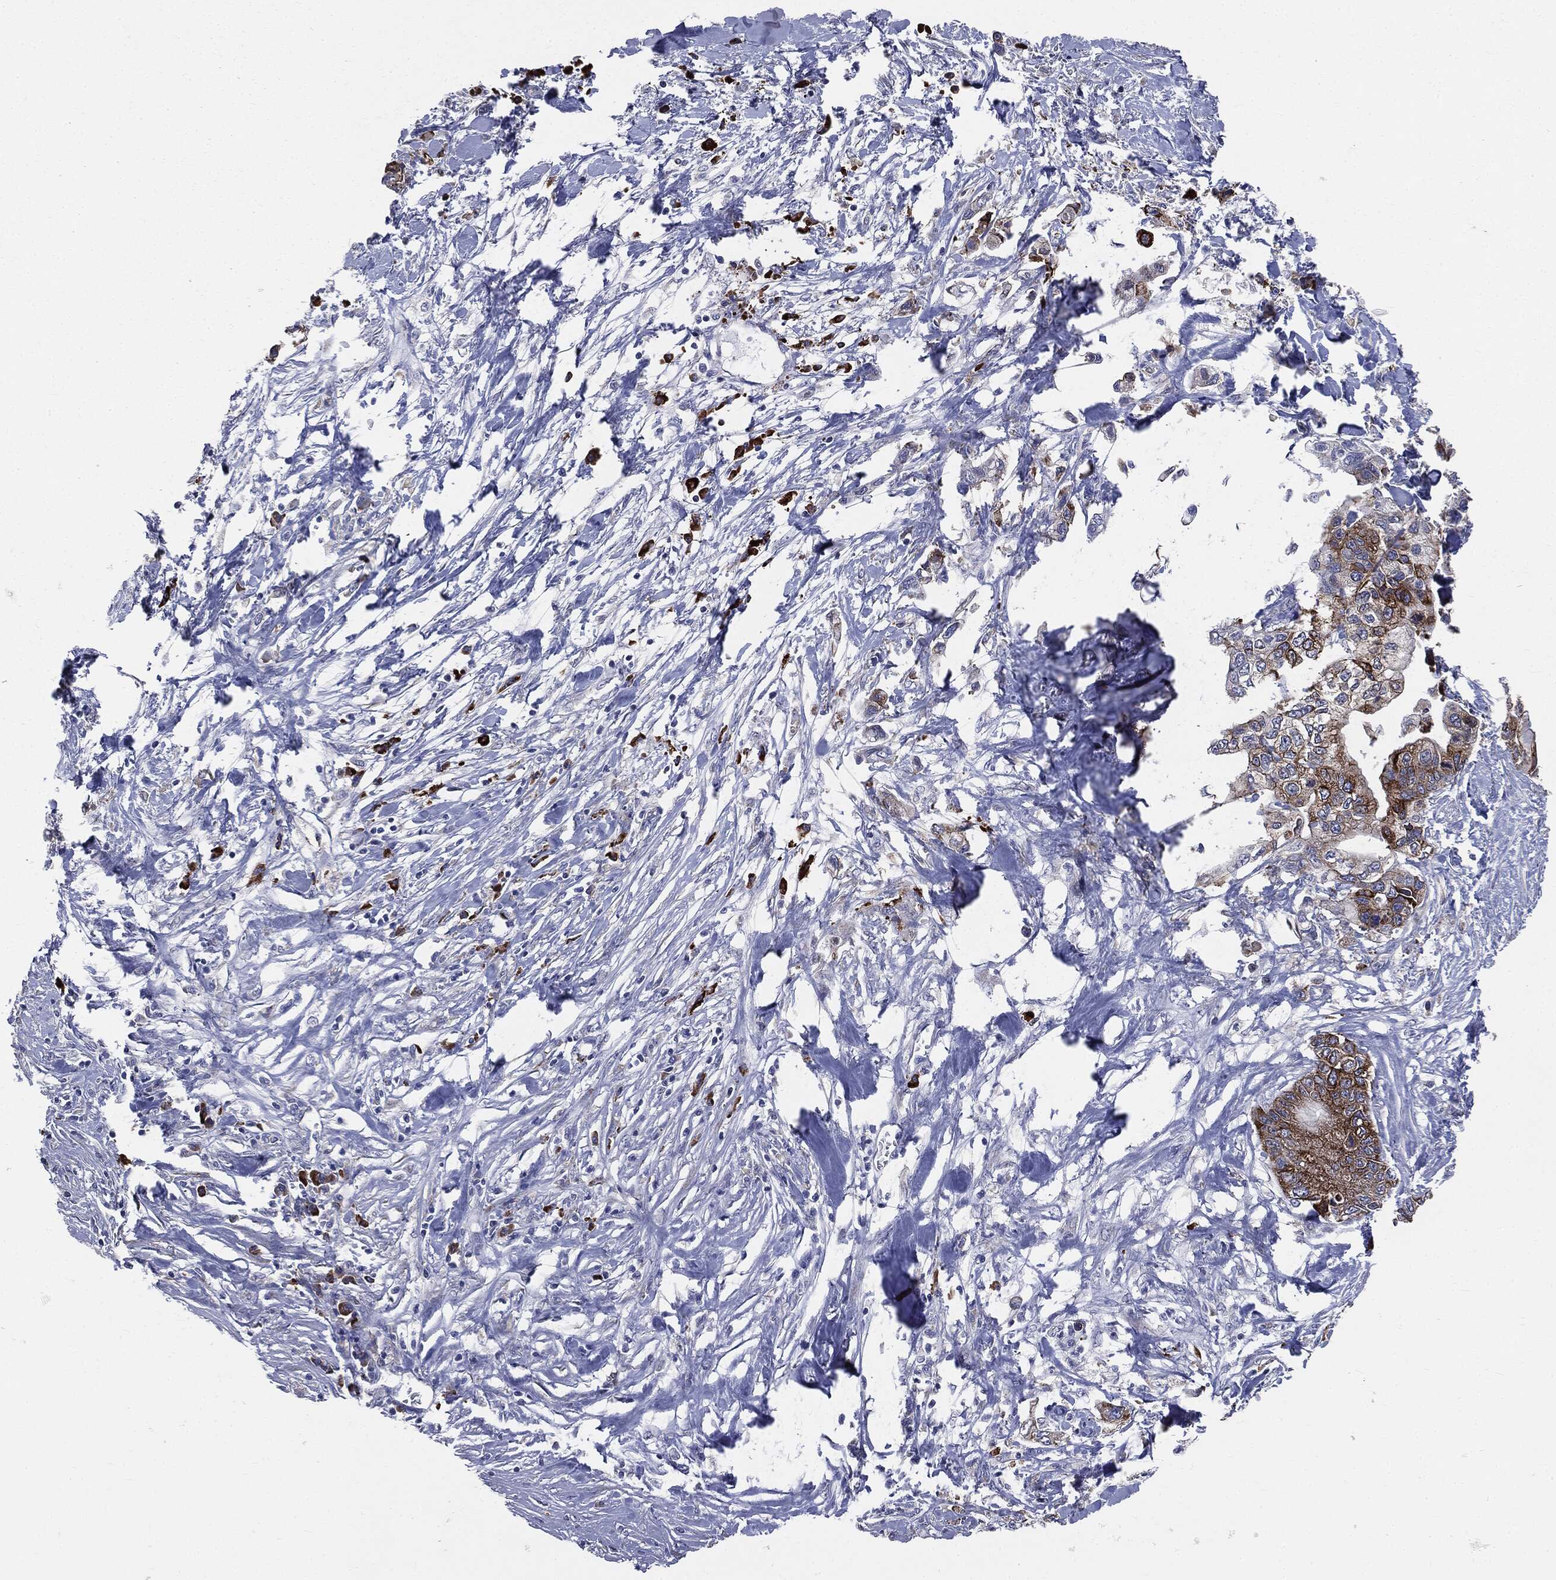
{"staining": {"intensity": "strong", "quantity": "25%-75%", "location": "cytoplasmic/membranous"}, "tissue": "pancreatic cancer", "cell_type": "Tumor cells", "image_type": "cancer", "snomed": [{"axis": "morphology", "description": "Adenocarcinoma, NOS"}, {"axis": "topography", "description": "Pancreas"}], "caption": "IHC of pancreatic cancer exhibits high levels of strong cytoplasmic/membranous expression in about 25%-75% of tumor cells. The protein is shown in brown color, while the nuclei are stained blue.", "gene": "PTGS2", "patient": {"sex": "male", "age": 61}}